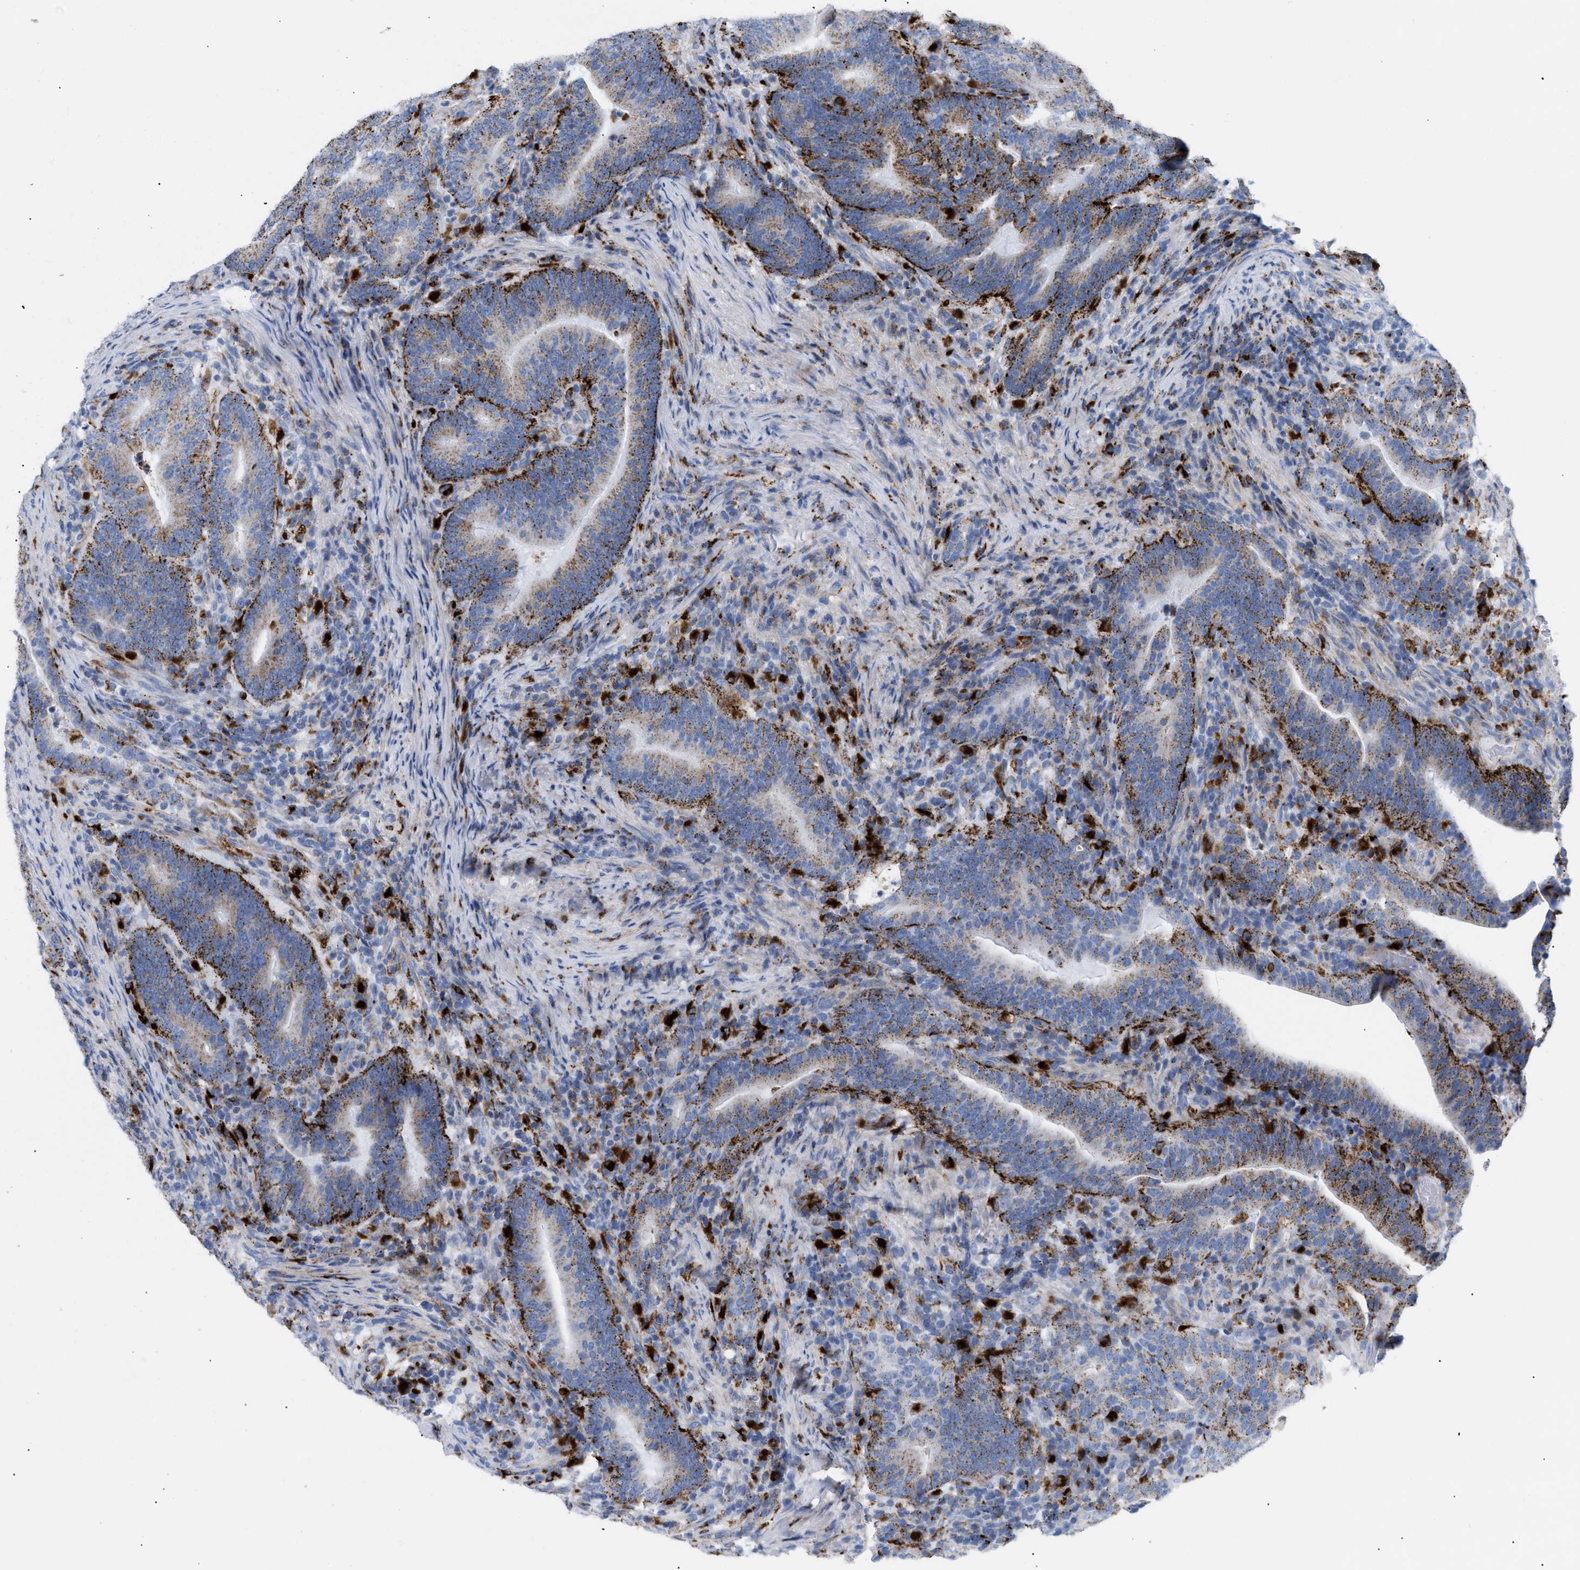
{"staining": {"intensity": "moderate", "quantity": ">75%", "location": "cytoplasmic/membranous"}, "tissue": "colorectal cancer", "cell_type": "Tumor cells", "image_type": "cancer", "snomed": [{"axis": "morphology", "description": "Adenocarcinoma, NOS"}, {"axis": "topography", "description": "Colon"}], "caption": "Immunohistochemistry (IHC) histopathology image of neoplastic tissue: human adenocarcinoma (colorectal) stained using immunohistochemistry reveals medium levels of moderate protein expression localized specifically in the cytoplasmic/membranous of tumor cells, appearing as a cytoplasmic/membranous brown color.", "gene": "DRAM2", "patient": {"sex": "female", "age": 66}}